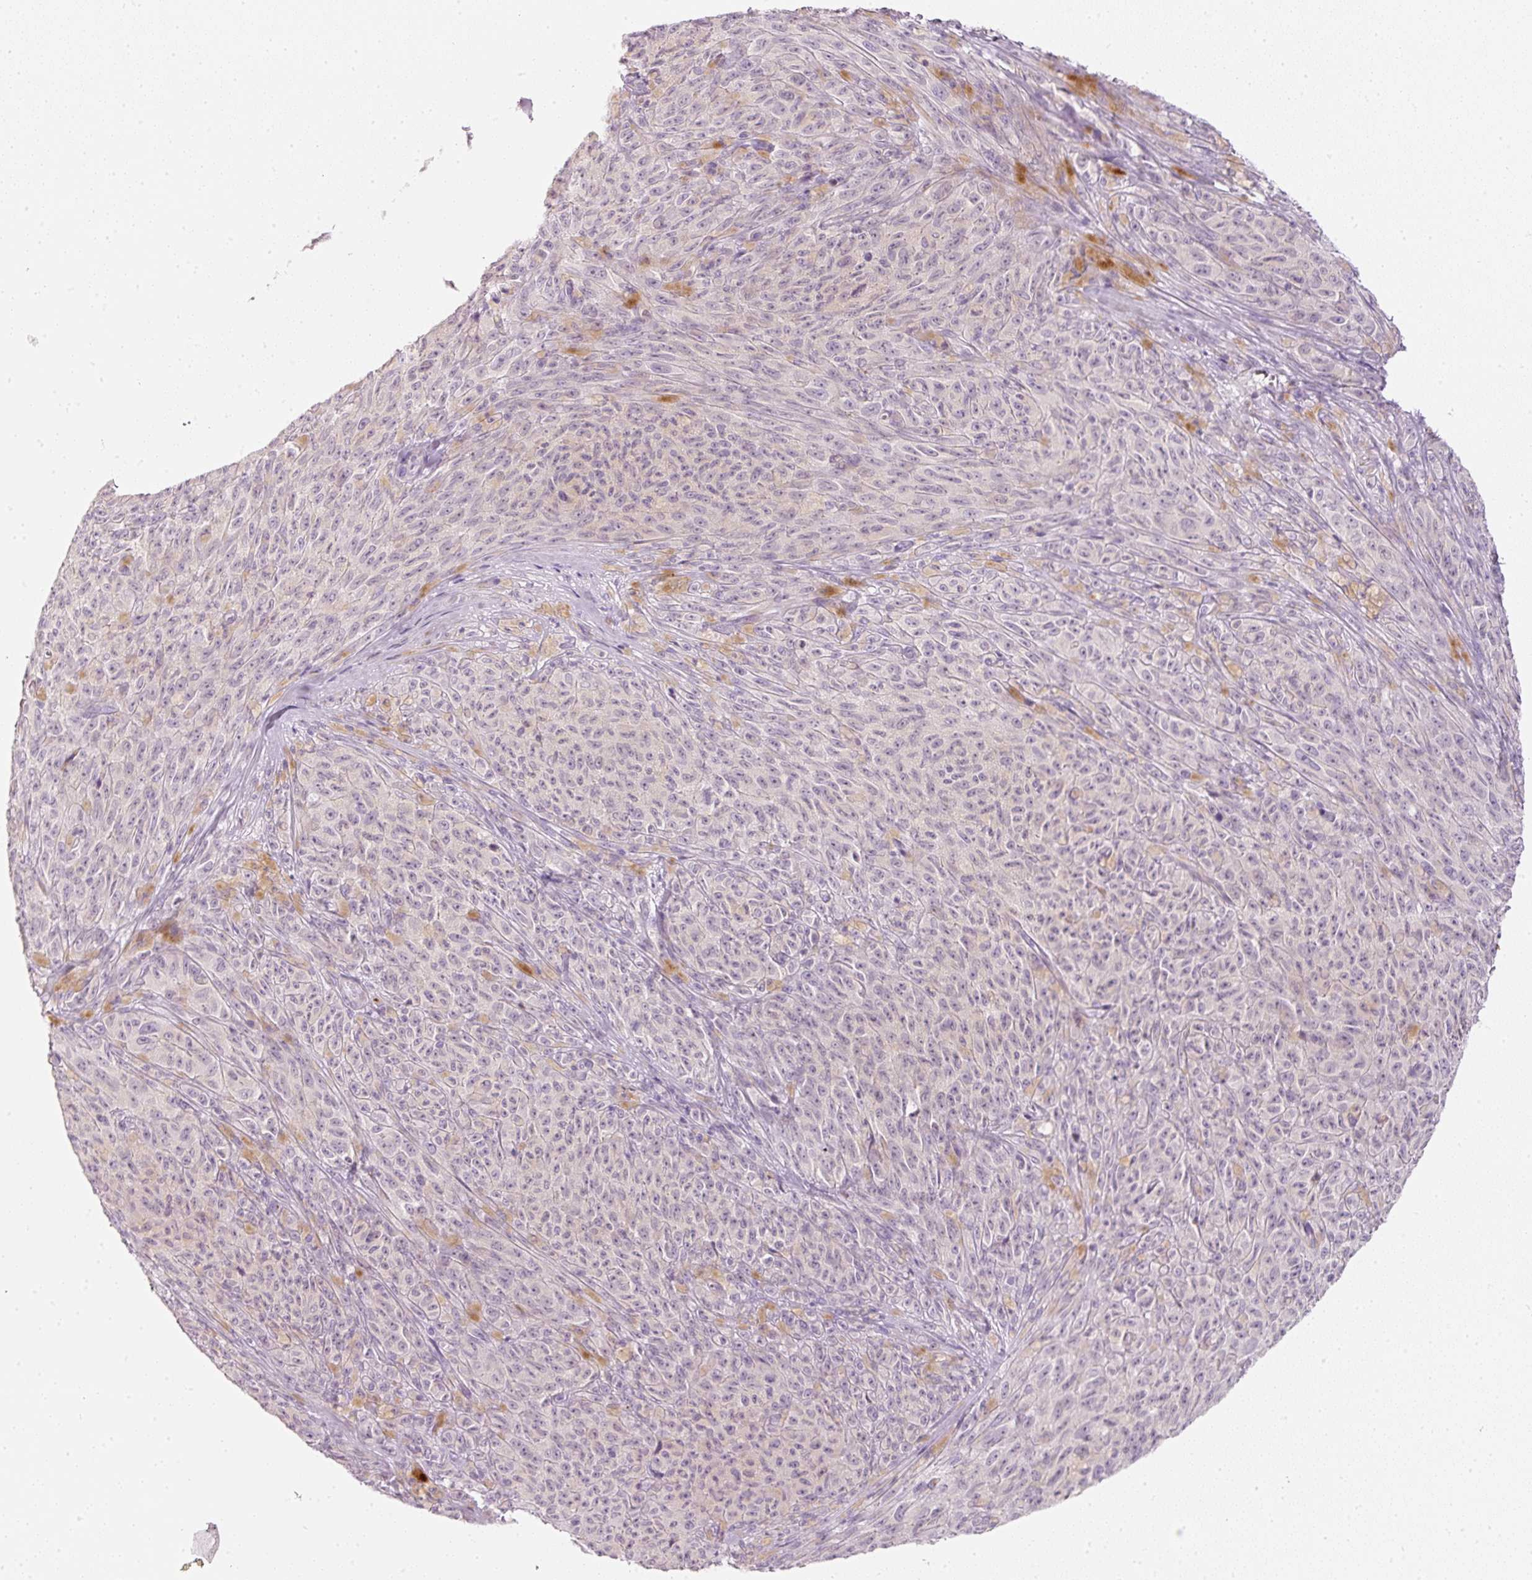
{"staining": {"intensity": "negative", "quantity": "none", "location": "none"}, "tissue": "melanoma", "cell_type": "Tumor cells", "image_type": "cancer", "snomed": [{"axis": "morphology", "description": "Malignant melanoma, NOS"}, {"axis": "topography", "description": "Skin"}], "caption": "An immunohistochemistry (IHC) photomicrograph of melanoma is shown. There is no staining in tumor cells of melanoma.", "gene": "LECT2", "patient": {"sex": "female", "age": 82}}